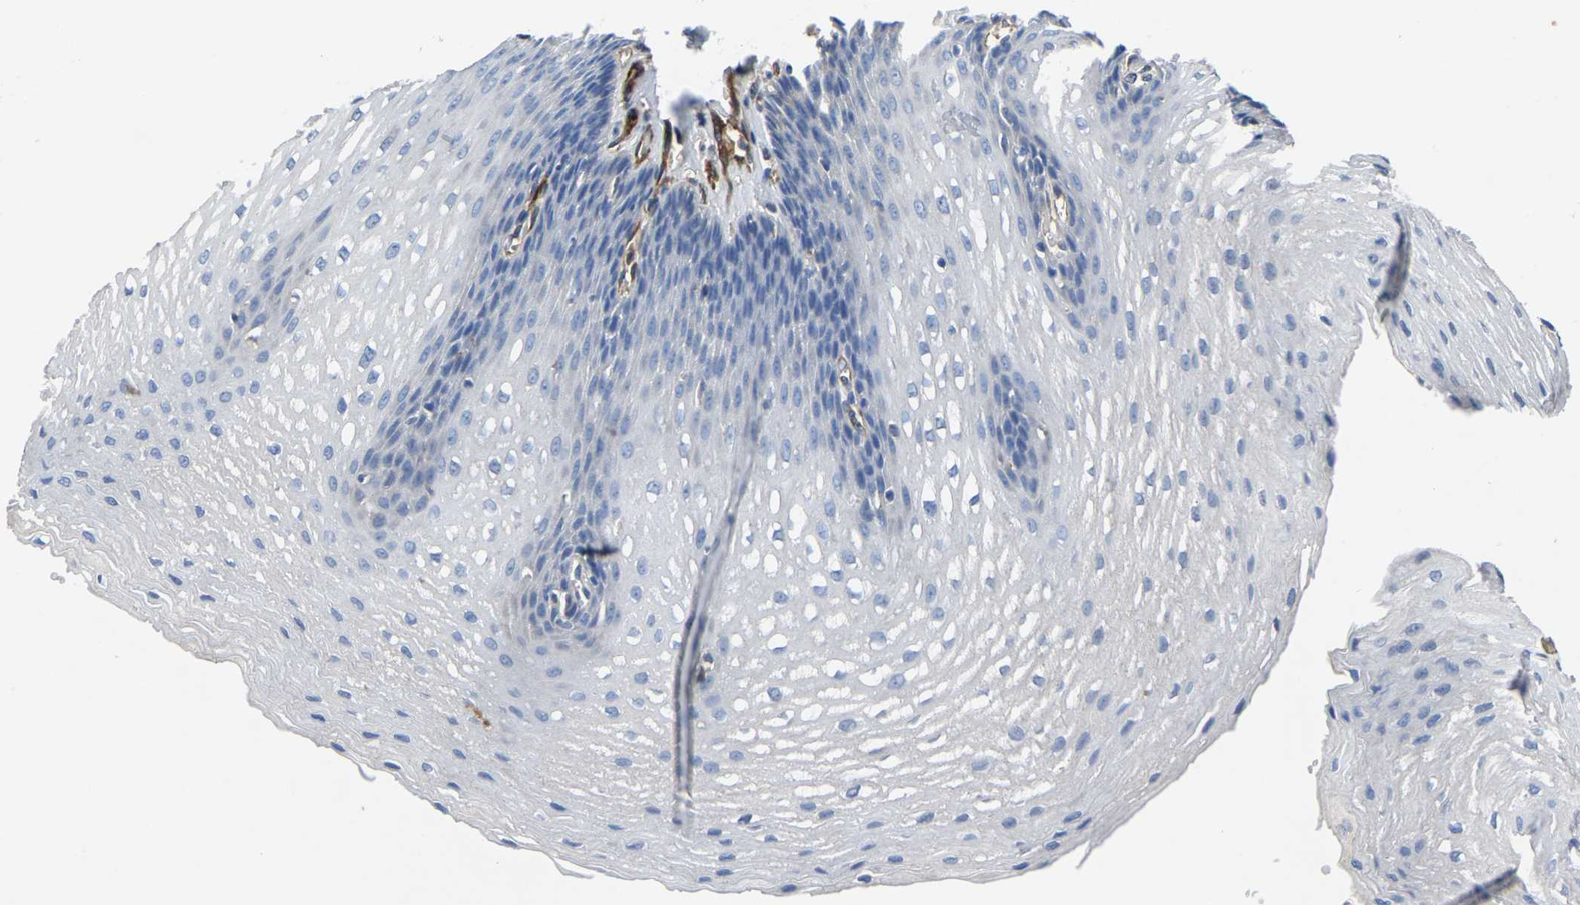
{"staining": {"intensity": "negative", "quantity": "none", "location": "none"}, "tissue": "esophagus", "cell_type": "Squamous epithelial cells", "image_type": "normal", "snomed": [{"axis": "morphology", "description": "Normal tissue, NOS"}, {"axis": "topography", "description": "Esophagus"}], "caption": "This micrograph is of benign esophagus stained with IHC to label a protein in brown with the nuclei are counter-stained blue. There is no positivity in squamous epithelial cells. (Brightfield microscopy of DAB IHC at high magnification).", "gene": "ATG2B", "patient": {"sex": "male", "age": 48}}